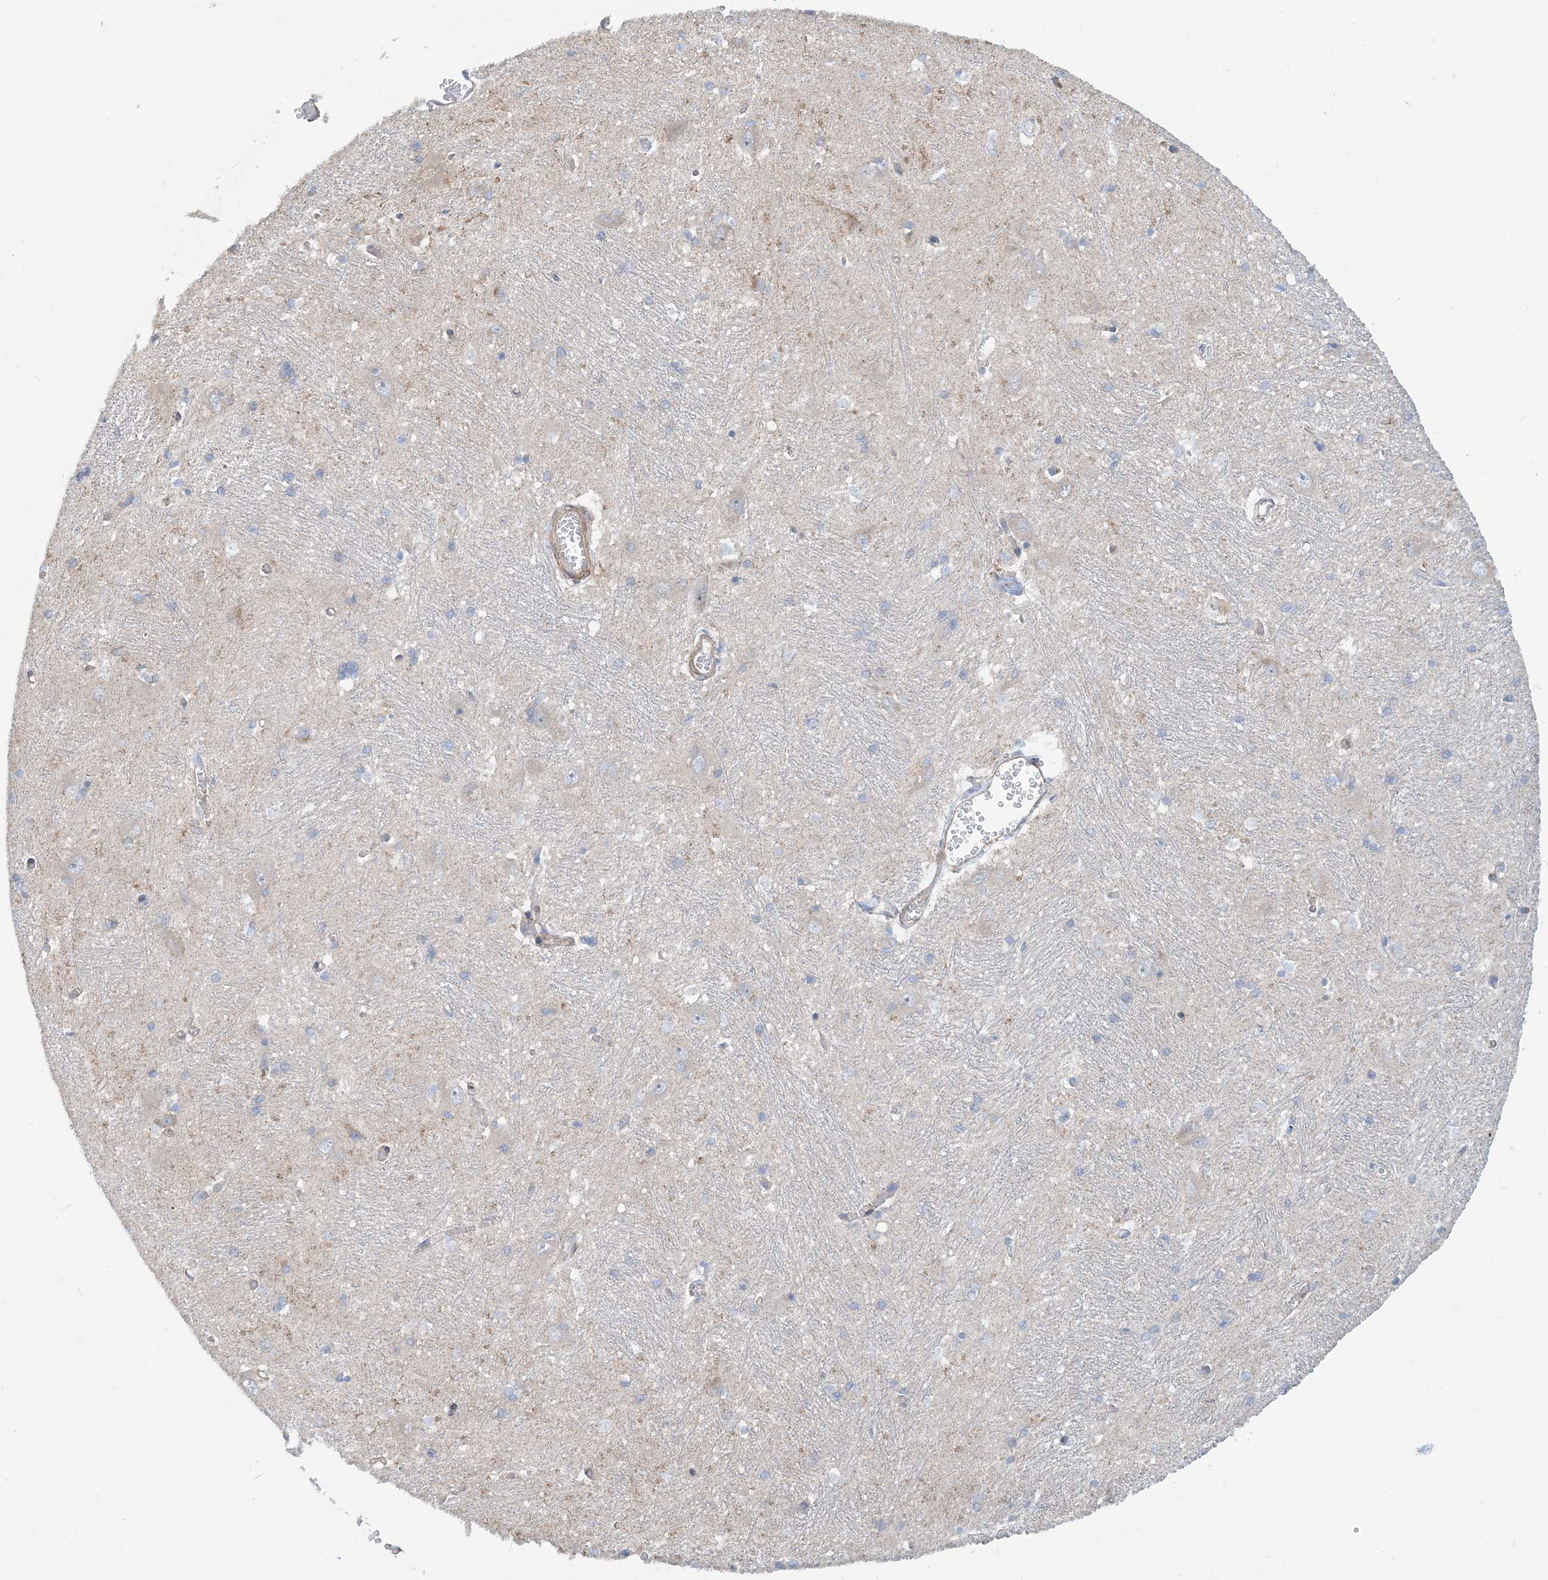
{"staining": {"intensity": "weak", "quantity": "<25%", "location": "cytoplasmic/membranous"}, "tissue": "caudate", "cell_type": "Glial cells", "image_type": "normal", "snomed": [{"axis": "morphology", "description": "Normal tissue, NOS"}, {"axis": "topography", "description": "Lateral ventricle wall"}], "caption": "The micrograph demonstrates no significant positivity in glial cells of caudate.", "gene": "PCDHGA1", "patient": {"sex": "male", "age": 37}}